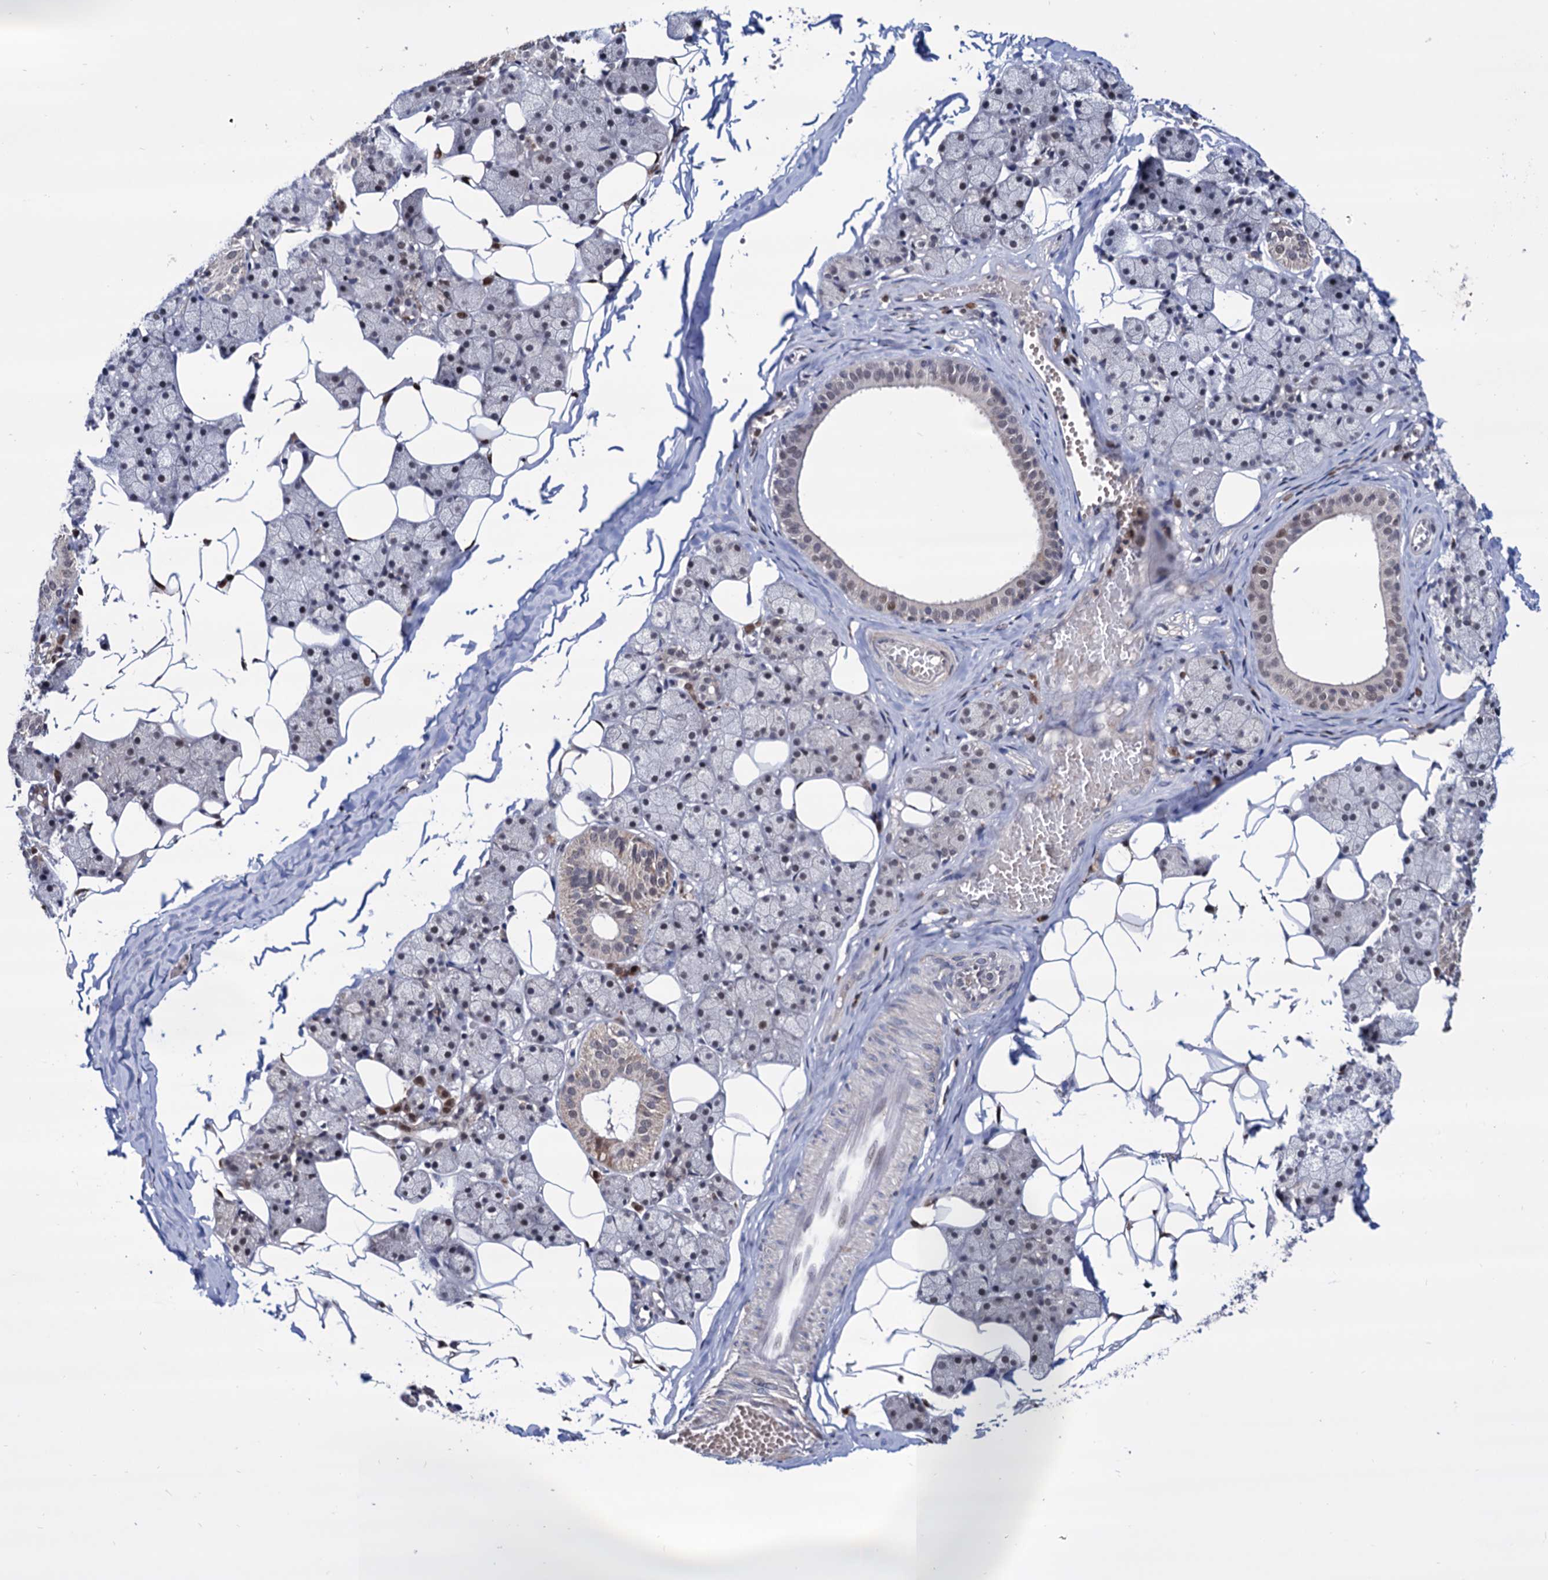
{"staining": {"intensity": "weak", "quantity": "<25%", "location": "cytoplasmic/membranous,nuclear"}, "tissue": "salivary gland", "cell_type": "Glandular cells", "image_type": "normal", "snomed": [{"axis": "morphology", "description": "Normal tissue, NOS"}, {"axis": "topography", "description": "Salivary gland"}], "caption": "High power microscopy image of an IHC histopathology image of normal salivary gland, revealing no significant staining in glandular cells. Brightfield microscopy of IHC stained with DAB (brown) and hematoxylin (blue), captured at high magnification.", "gene": "RNASEH2B", "patient": {"sex": "female", "age": 33}}